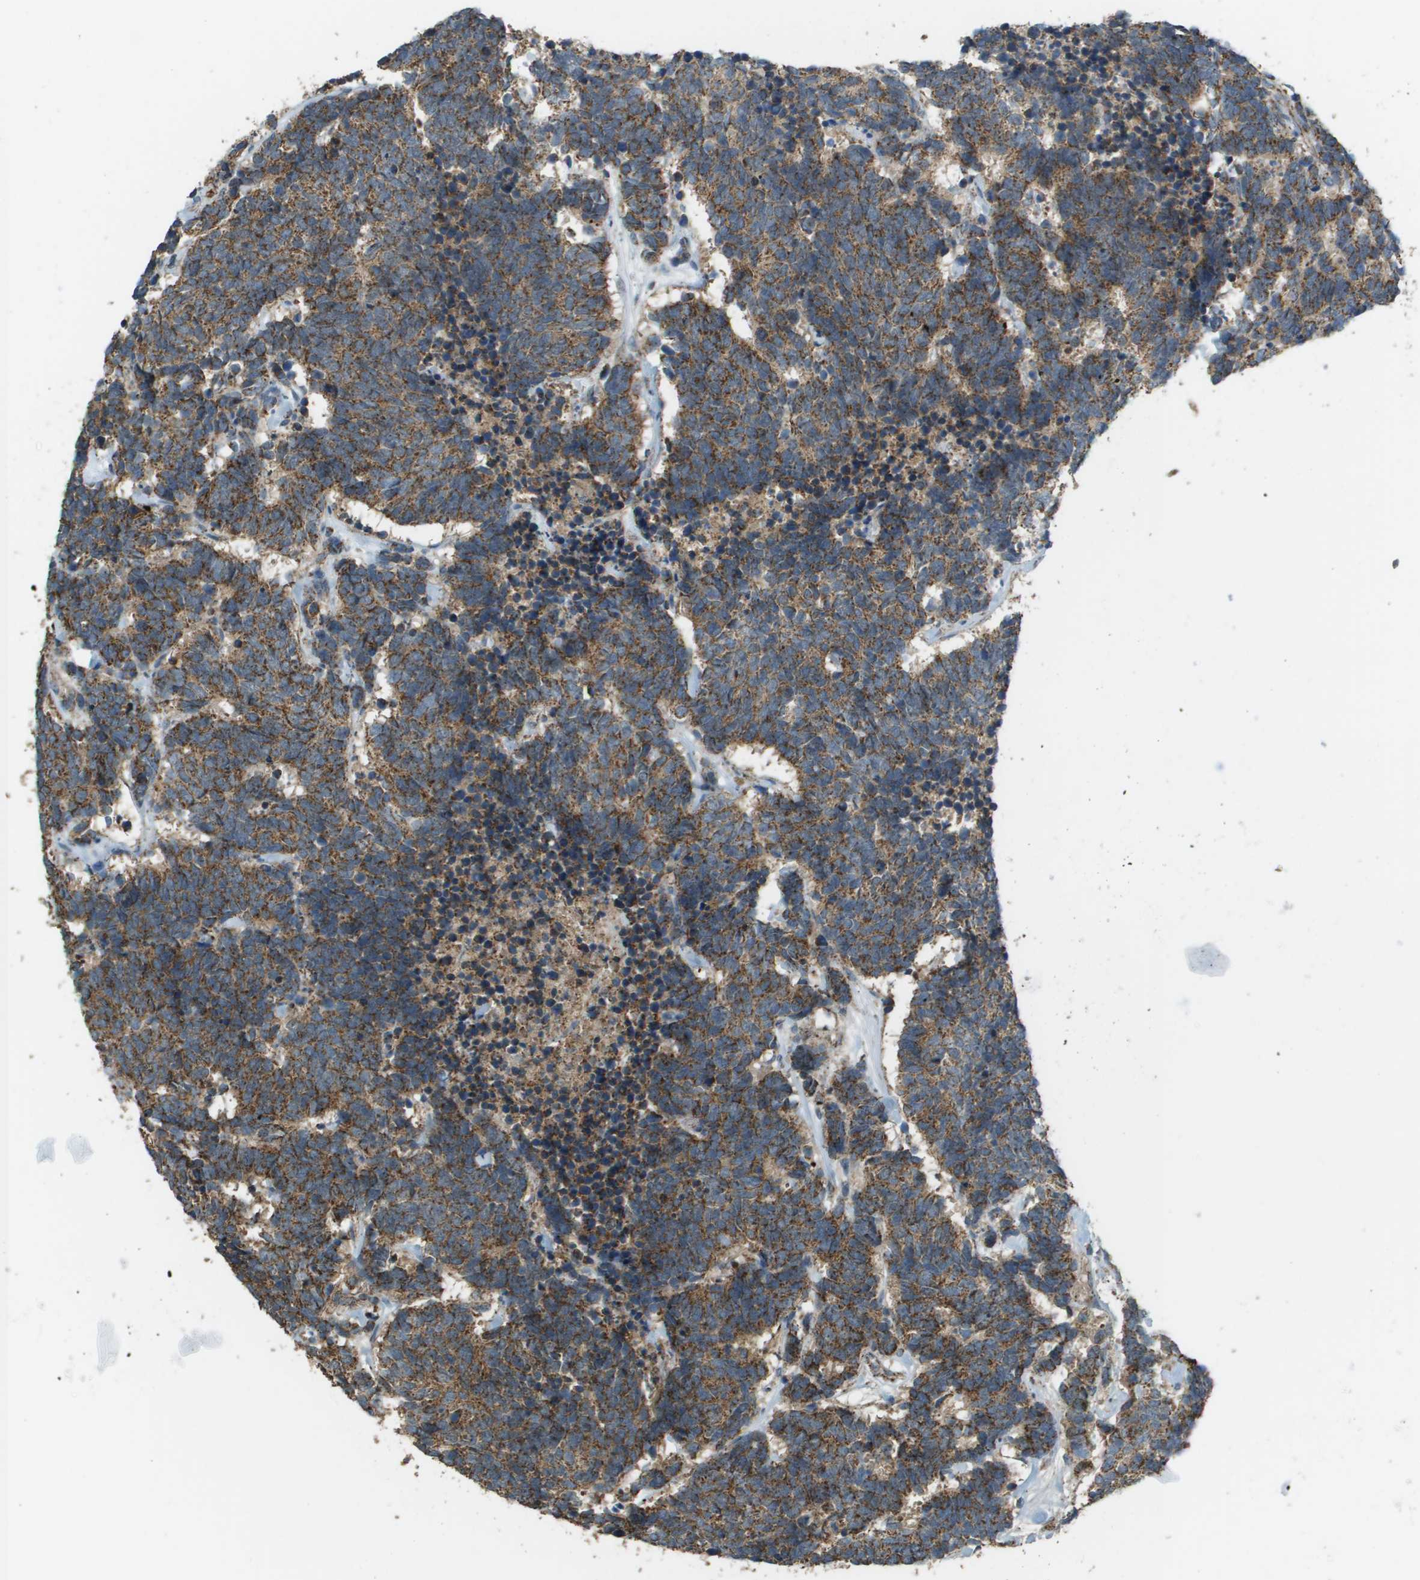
{"staining": {"intensity": "strong", "quantity": ">75%", "location": "cytoplasmic/membranous"}, "tissue": "carcinoid", "cell_type": "Tumor cells", "image_type": "cancer", "snomed": [{"axis": "morphology", "description": "Carcinoma, NOS"}, {"axis": "morphology", "description": "Carcinoid, malignant, NOS"}, {"axis": "topography", "description": "Urinary bladder"}], "caption": "Brown immunohistochemical staining in human carcinoid demonstrates strong cytoplasmic/membranous positivity in approximately >75% of tumor cells.", "gene": "FH", "patient": {"sex": "male", "age": 57}}